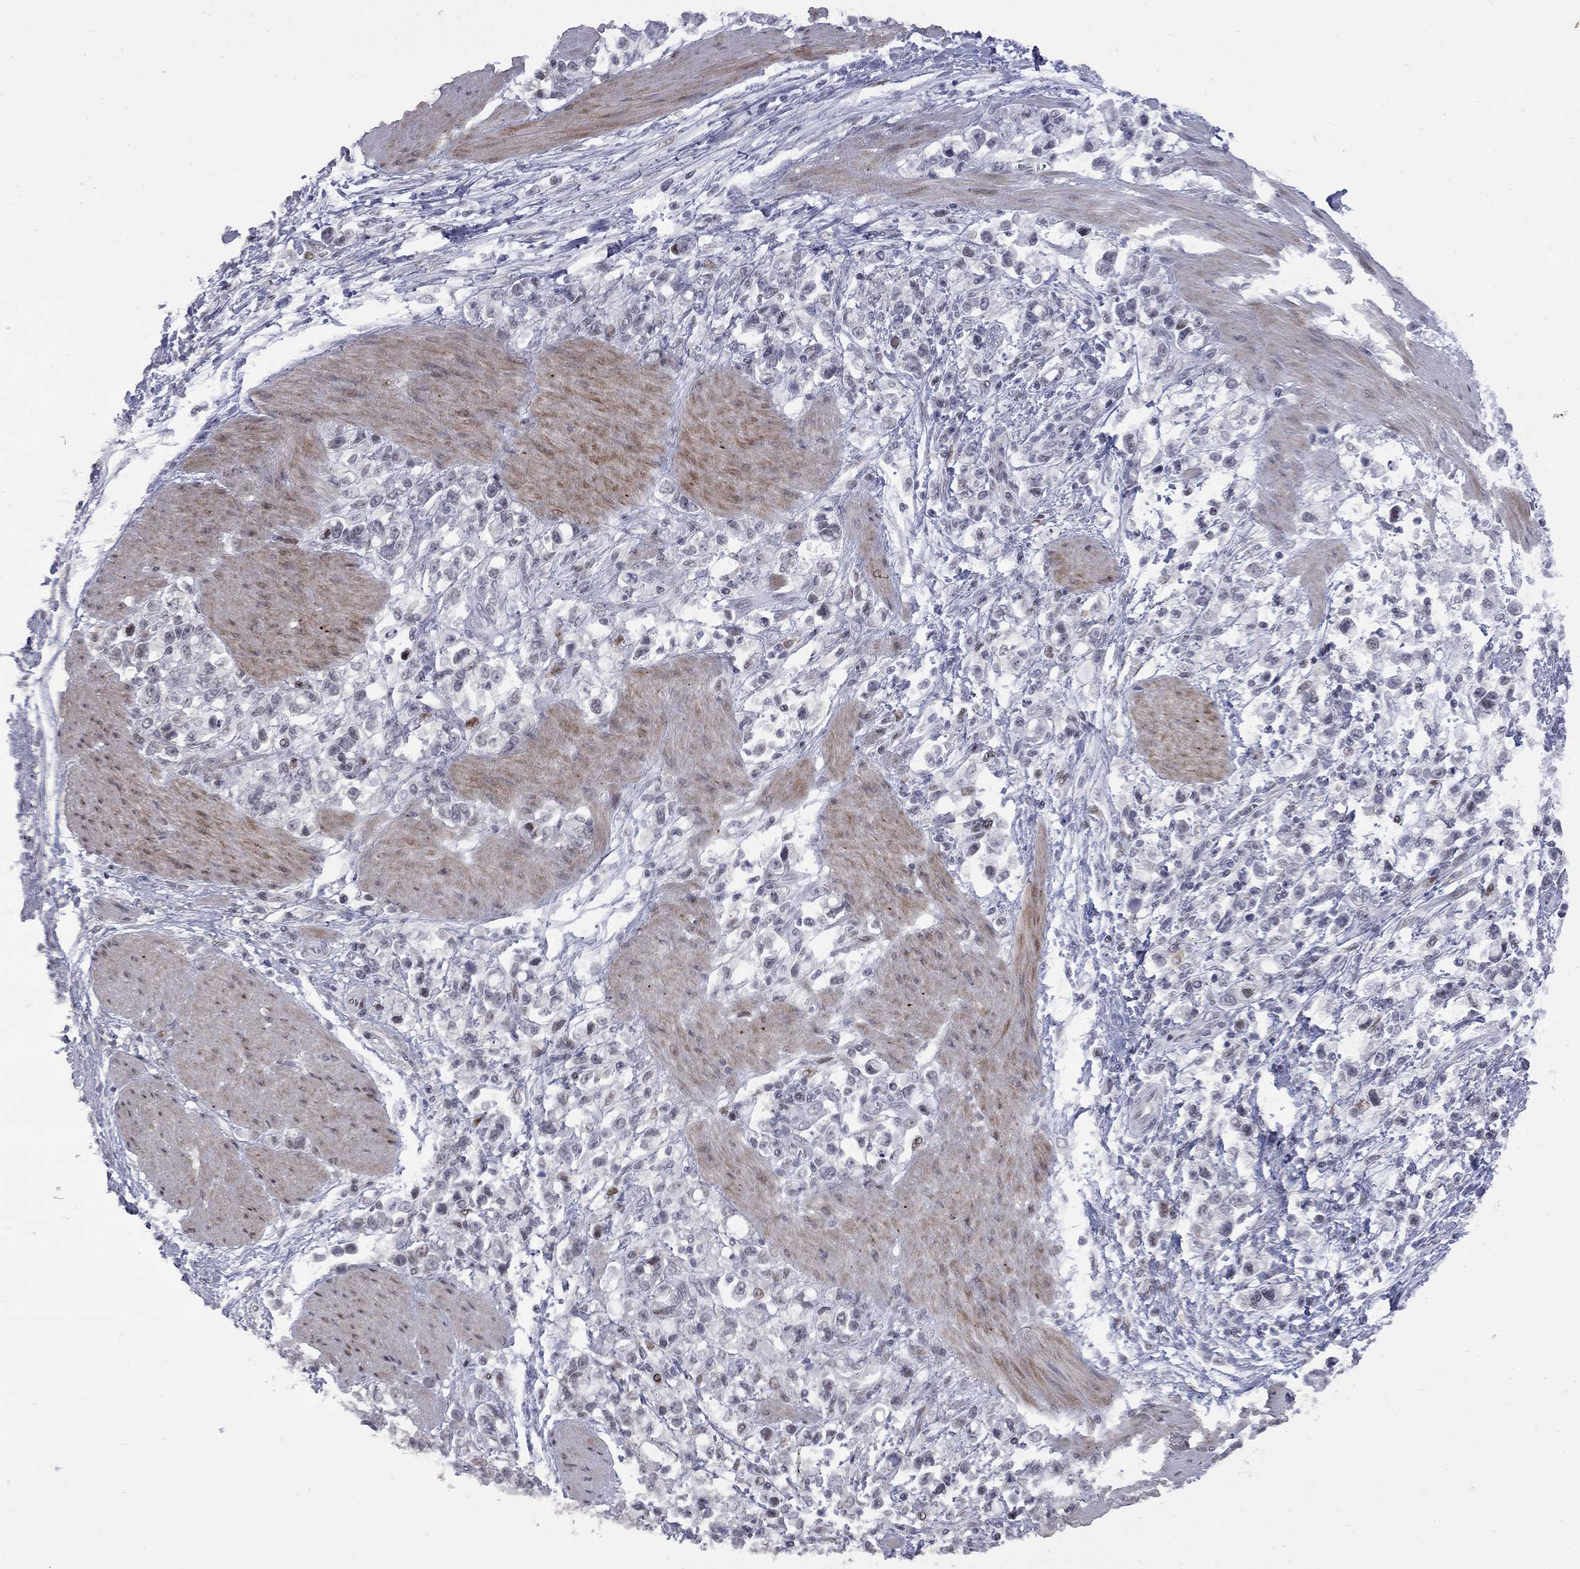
{"staining": {"intensity": "moderate", "quantity": "<25%", "location": "nuclear"}, "tissue": "stomach cancer", "cell_type": "Tumor cells", "image_type": "cancer", "snomed": [{"axis": "morphology", "description": "Adenocarcinoma, NOS"}, {"axis": "topography", "description": "Stomach"}], "caption": "Stomach cancer (adenocarcinoma) was stained to show a protein in brown. There is low levels of moderate nuclear expression in approximately <25% of tumor cells.", "gene": "ZNF154", "patient": {"sex": "male", "age": 63}}